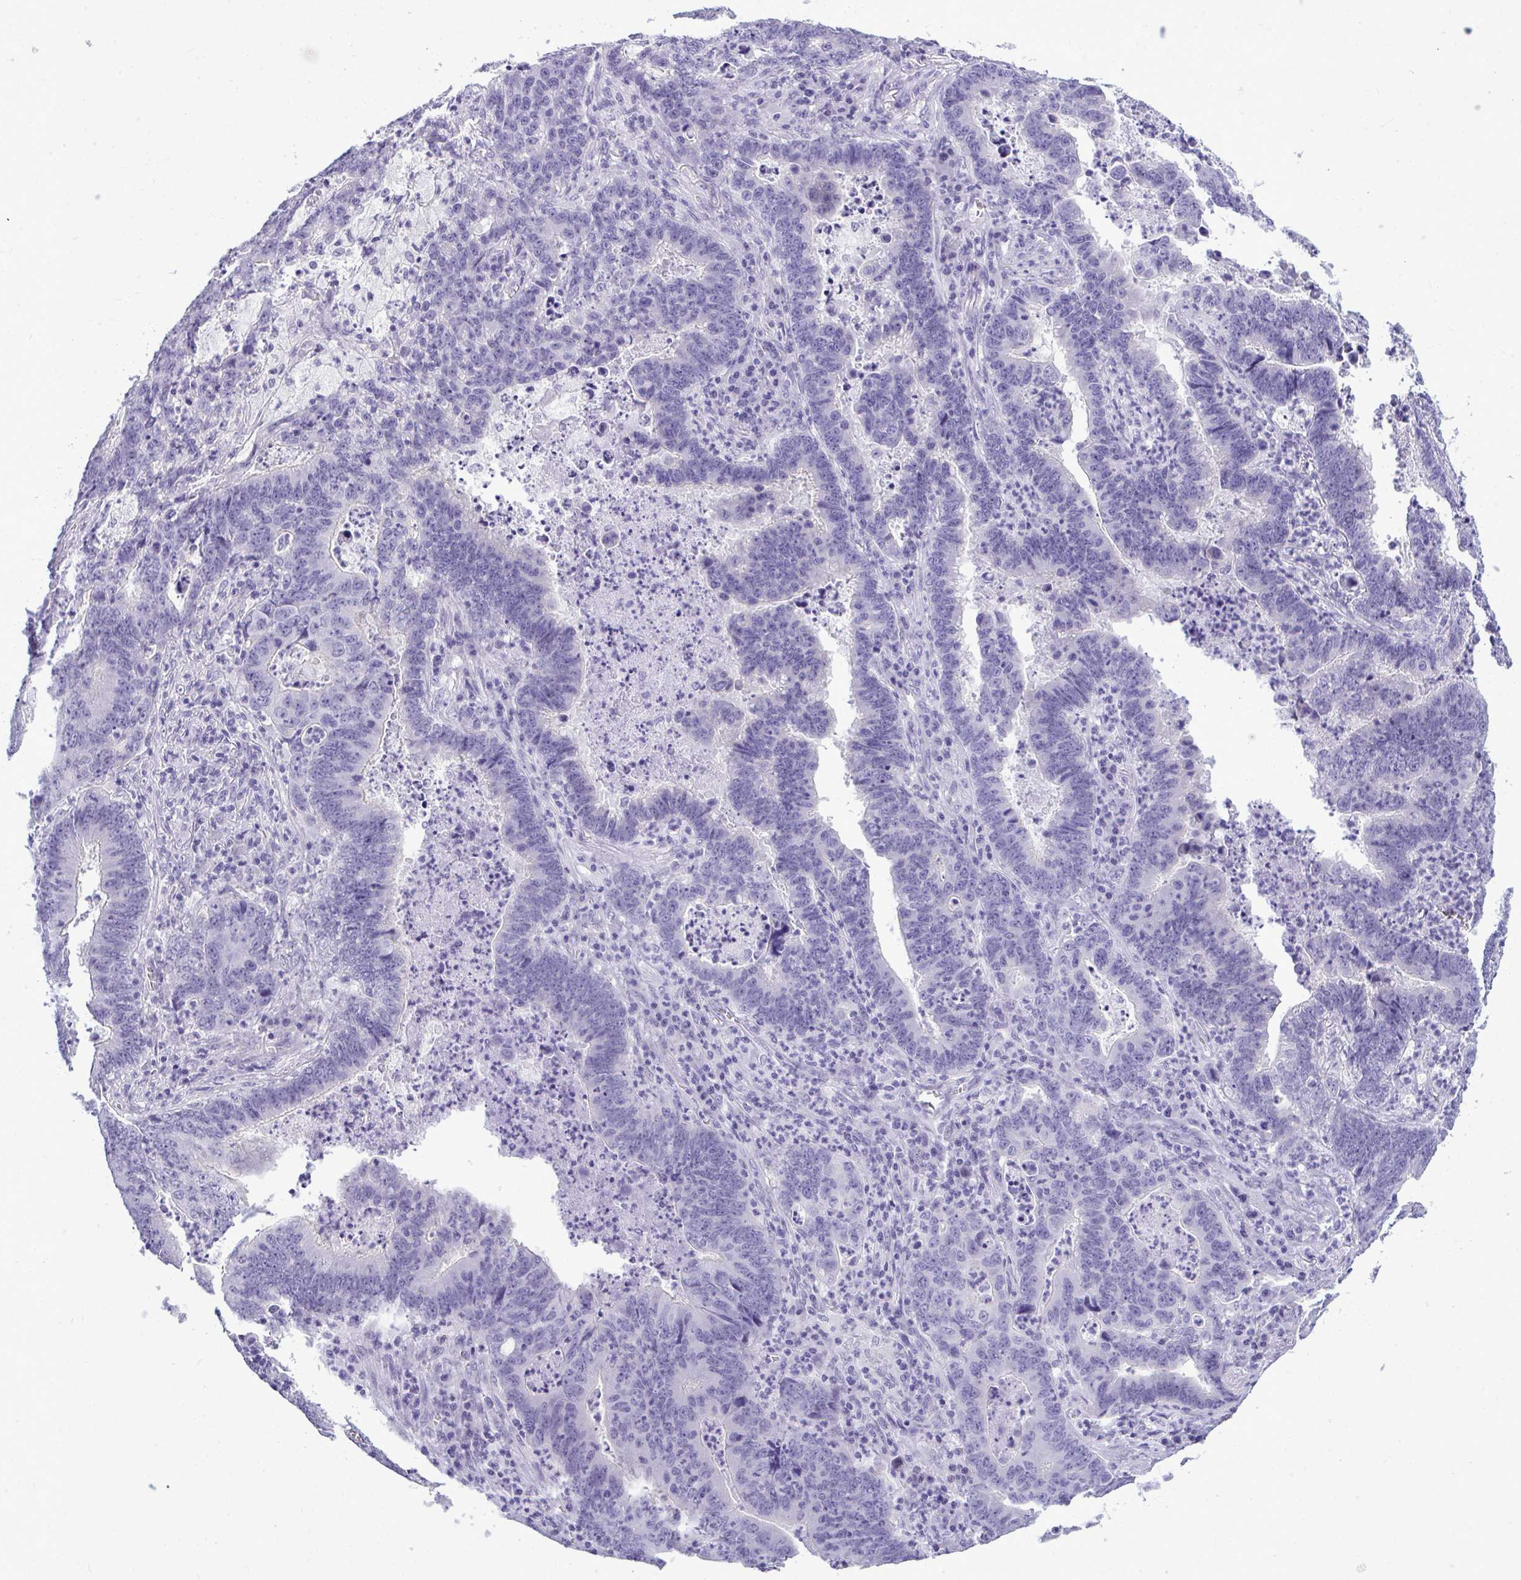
{"staining": {"intensity": "negative", "quantity": "none", "location": "none"}, "tissue": "lung cancer", "cell_type": "Tumor cells", "image_type": "cancer", "snomed": [{"axis": "morphology", "description": "Aneuploidy"}, {"axis": "morphology", "description": "Adenocarcinoma, NOS"}, {"axis": "morphology", "description": "Adenocarcinoma primary or metastatic"}, {"axis": "topography", "description": "Lung"}], "caption": "IHC photomicrograph of neoplastic tissue: lung cancer stained with DAB displays no significant protein positivity in tumor cells.", "gene": "PRM2", "patient": {"sex": "female", "age": 75}}